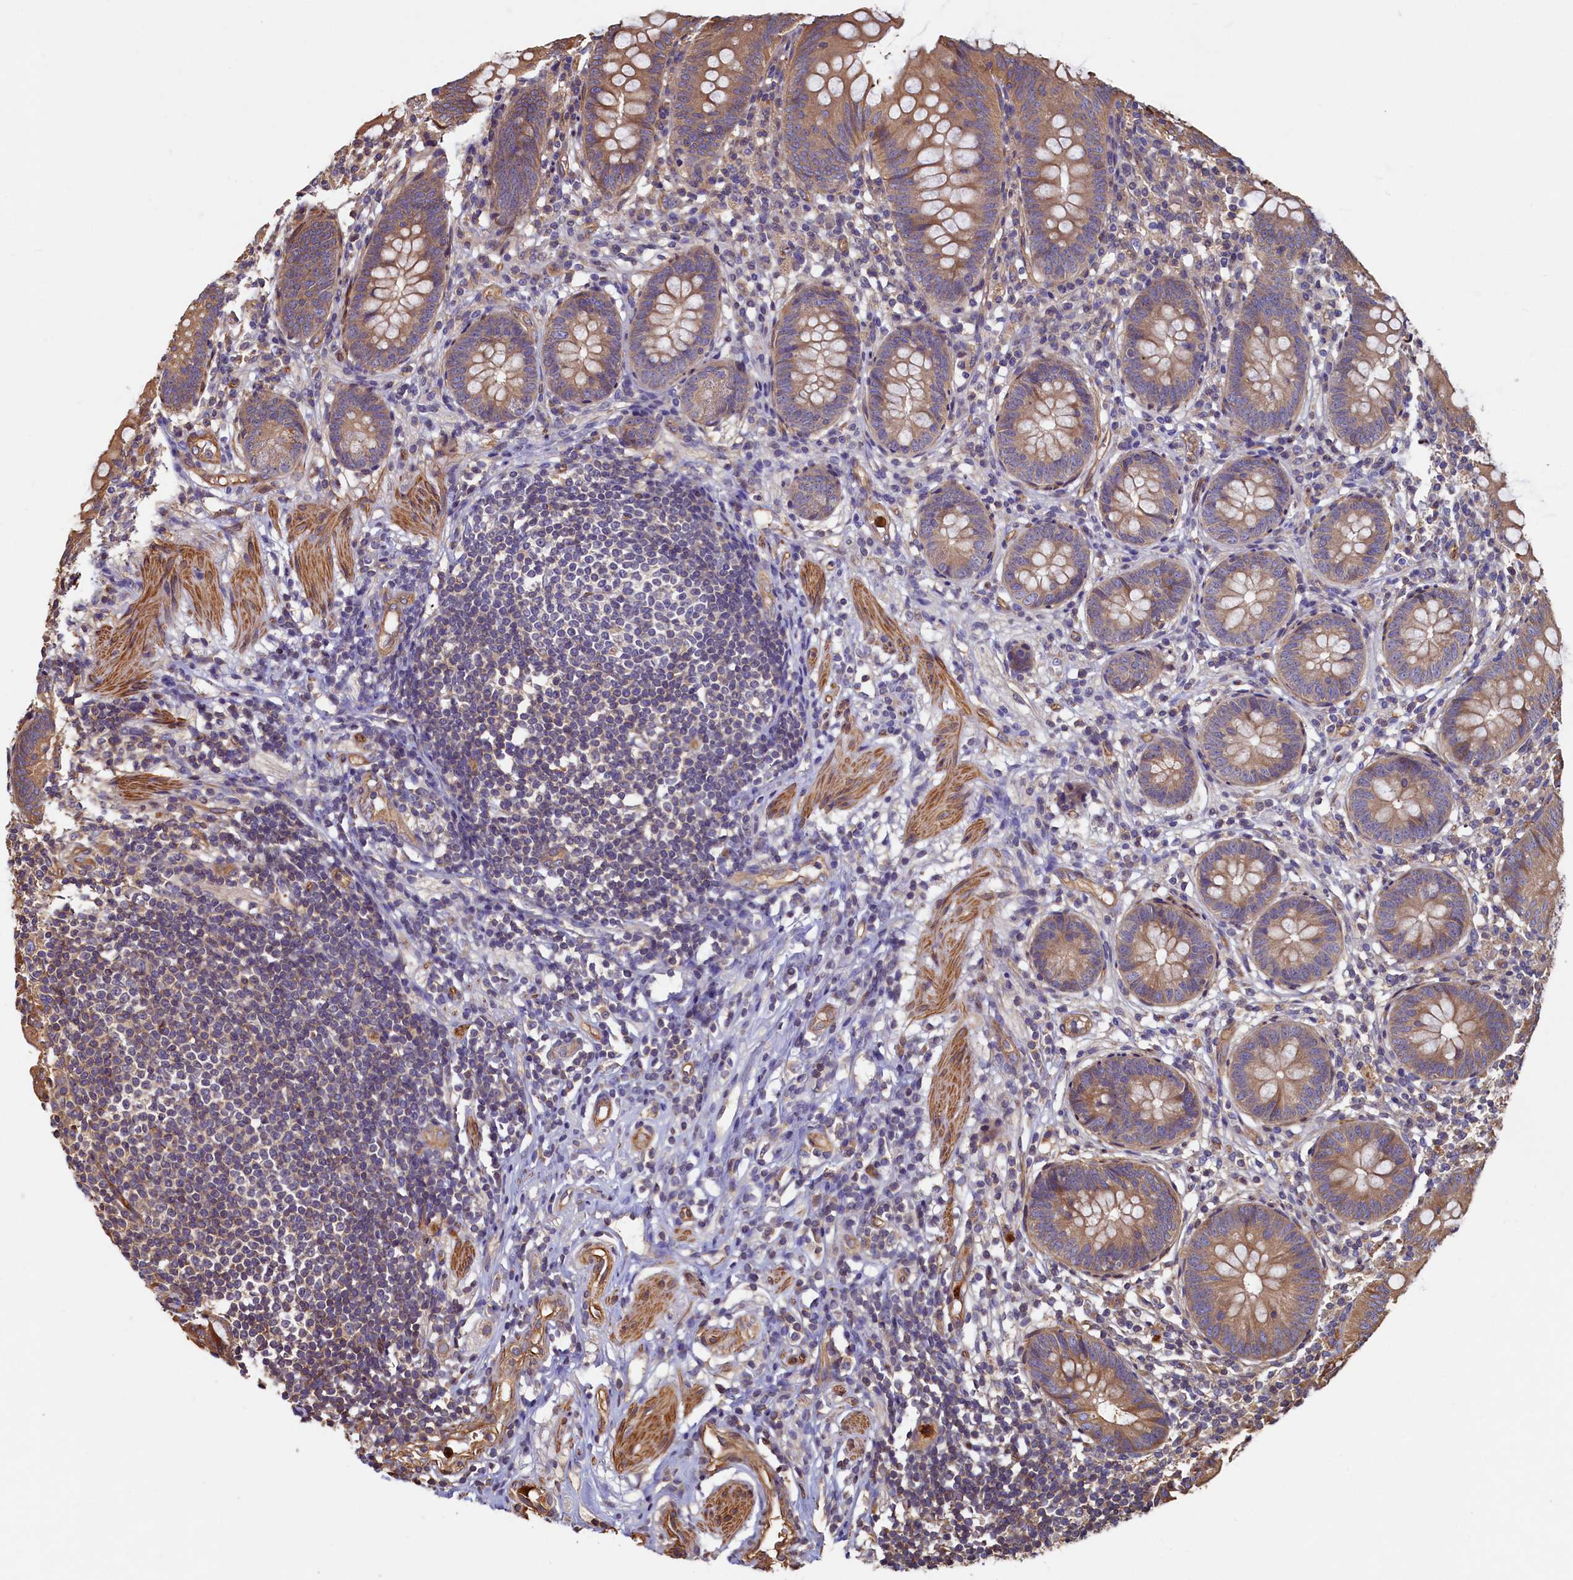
{"staining": {"intensity": "moderate", "quantity": ">75%", "location": "cytoplasmic/membranous"}, "tissue": "appendix", "cell_type": "Glandular cells", "image_type": "normal", "snomed": [{"axis": "morphology", "description": "Normal tissue, NOS"}, {"axis": "topography", "description": "Appendix"}], "caption": "Protein staining of benign appendix displays moderate cytoplasmic/membranous staining in approximately >75% of glandular cells. The staining is performed using DAB brown chromogen to label protein expression. The nuclei are counter-stained blue using hematoxylin.", "gene": "CCDC102B", "patient": {"sex": "female", "age": 62}}